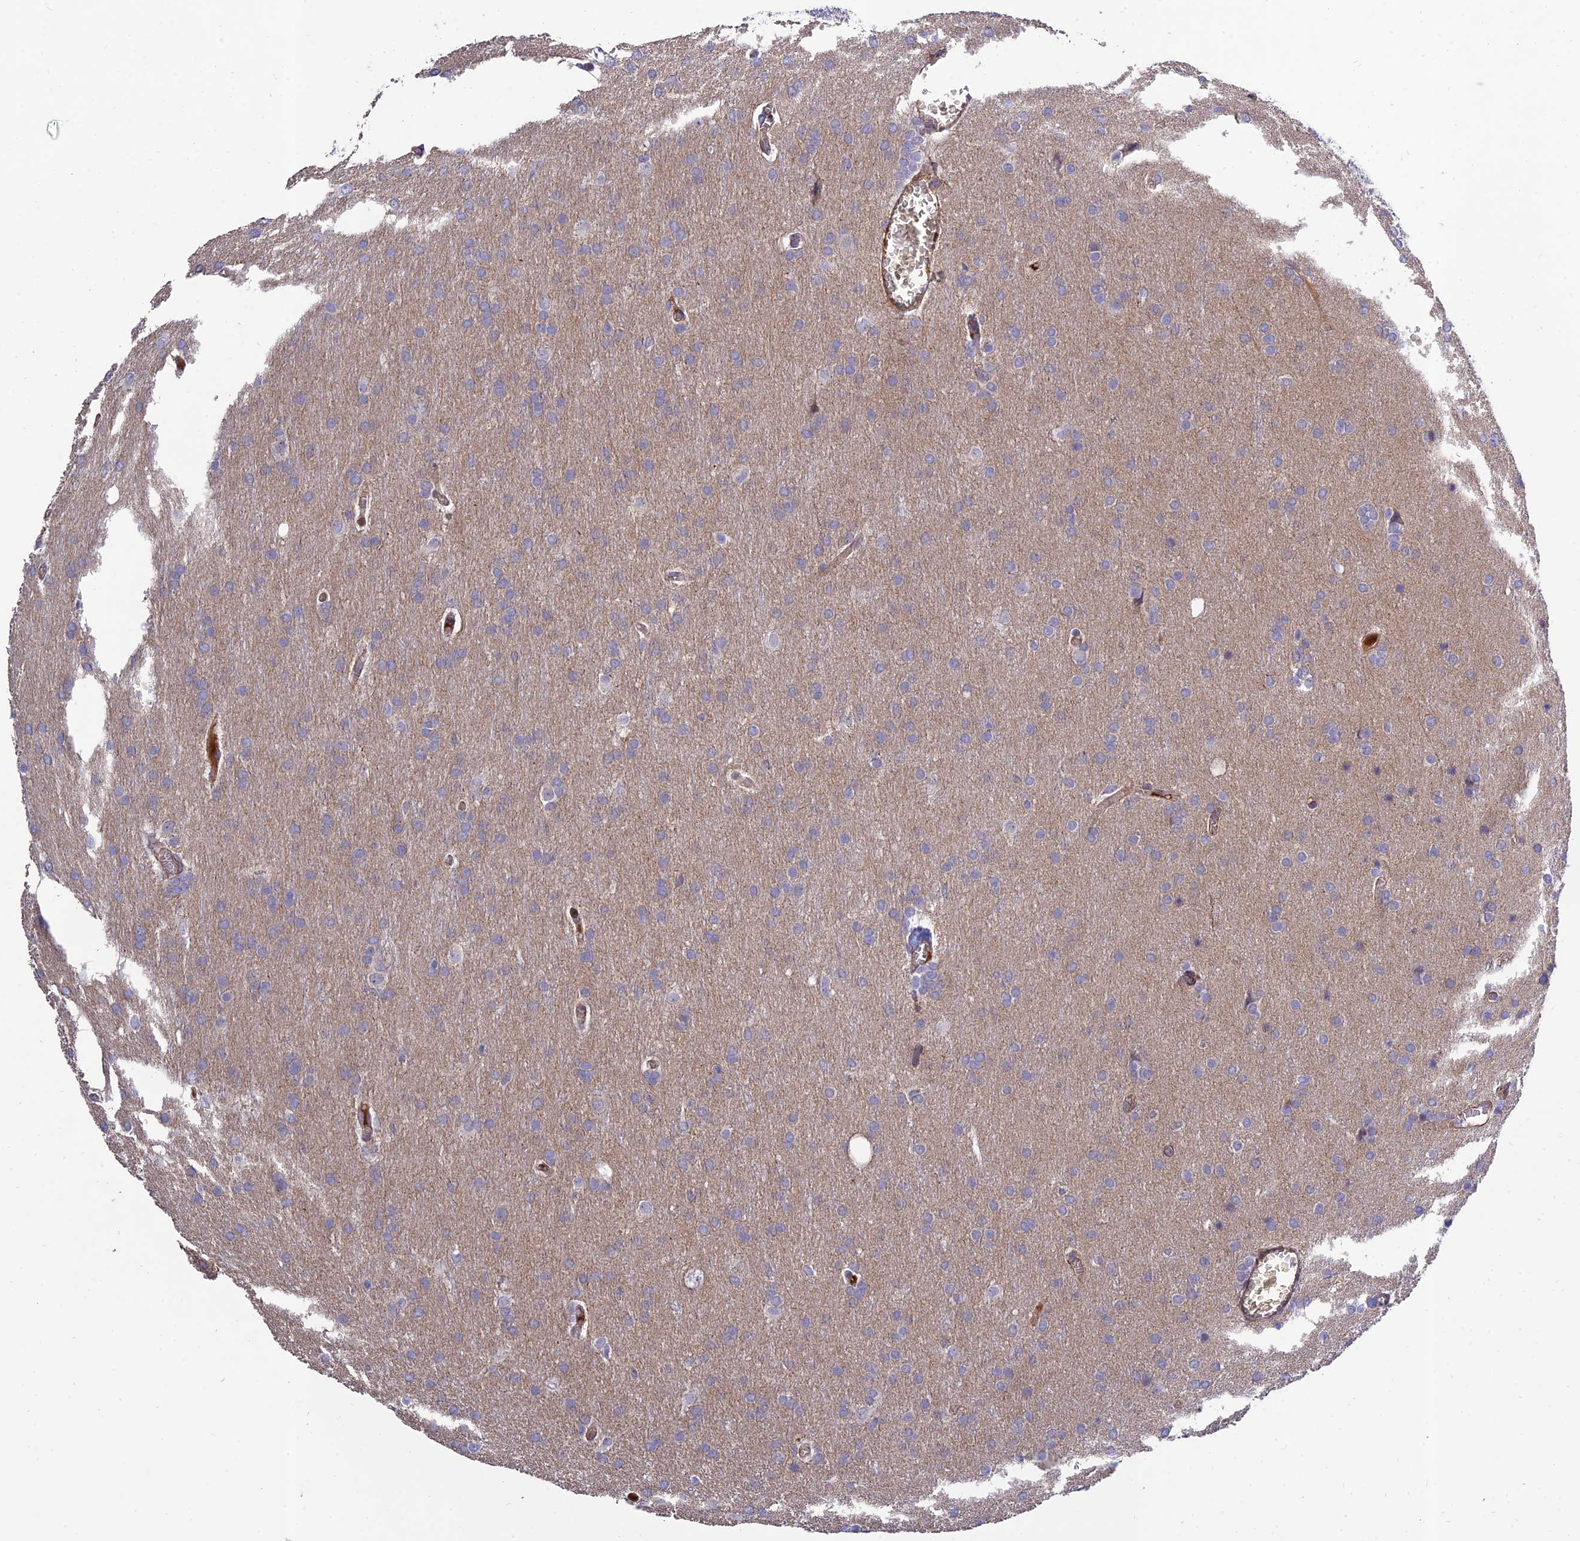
{"staining": {"intensity": "weak", "quantity": "<25%", "location": "cytoplasmic/membranous"}, "tissue": "glioma", "cell_type": "Tumor cells", "image_type": "cancer", "snomed": [{"axis": "morphology", "description": "Glioma, malignant, Low grade"}, {"axis": "topography", "description": "Brain"}], "caption": "An image of human glioma is negative for staining in tumor cells.", "gene": "MRPL35", "patient": {"sex": "female", "age": 32}}